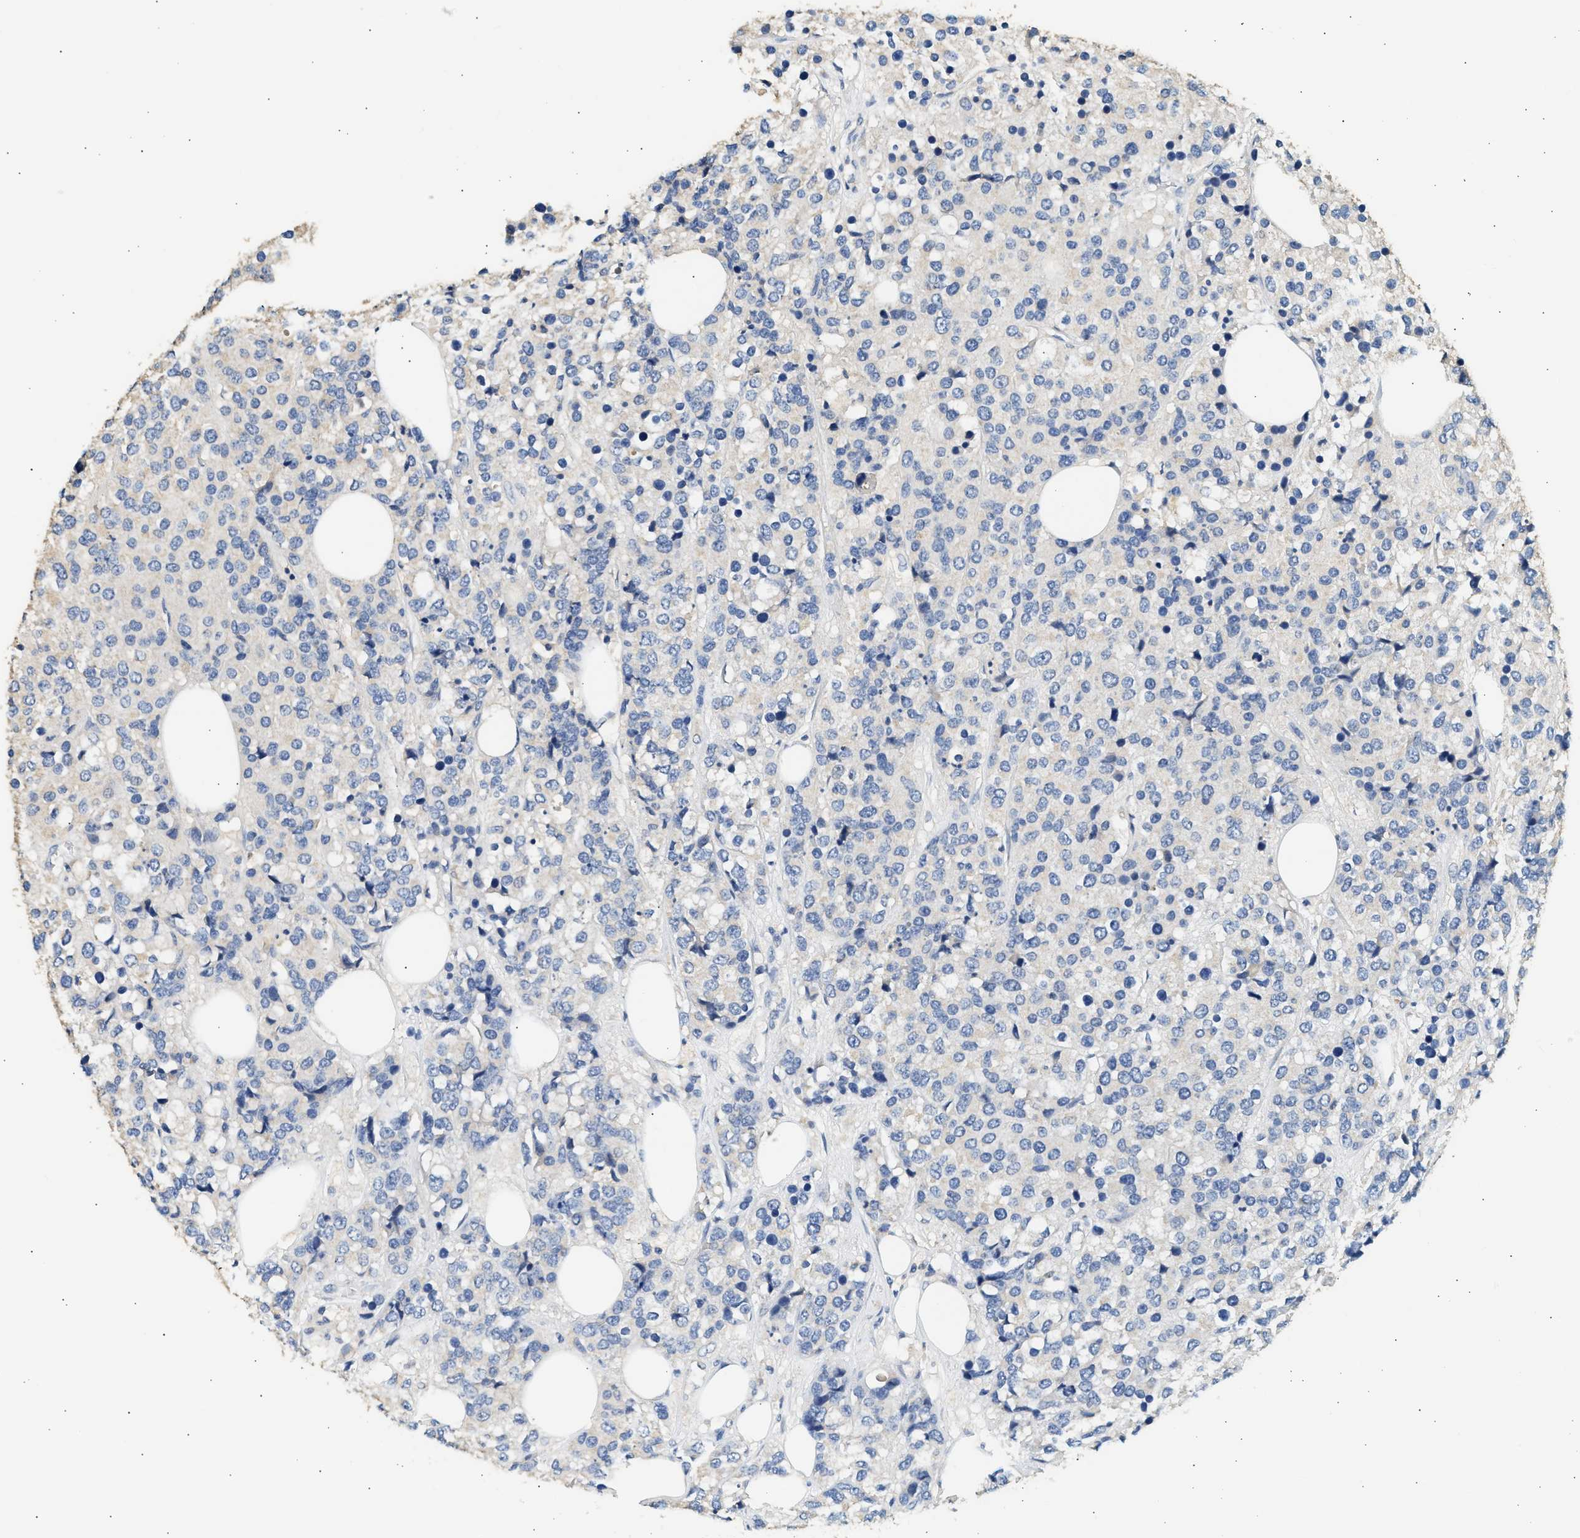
{"staining": {"intensity": "negative", "quantity": "none", "location": "none"}, "tissue": "breast cancer", "cell_type": "Tumor cells", "image_type": "cancer", "snomed": [{"axis": "morphology", "description": "Lobular carcinoma"}, {"axis": "topography", "description": "Breast"}], "caption": "The immunohistochemistry (IHC) photomicrograph has no significant positivity in tumor cells of breast lobular carcinoma tissue. The staining was performed using DAB to visualize the protein expression in brown, while the nuclei were stained in blue with hematoxylin (Magnification: 20x).", "gene": "WDR31", "patient": {"sex": "female", "age": 59}}